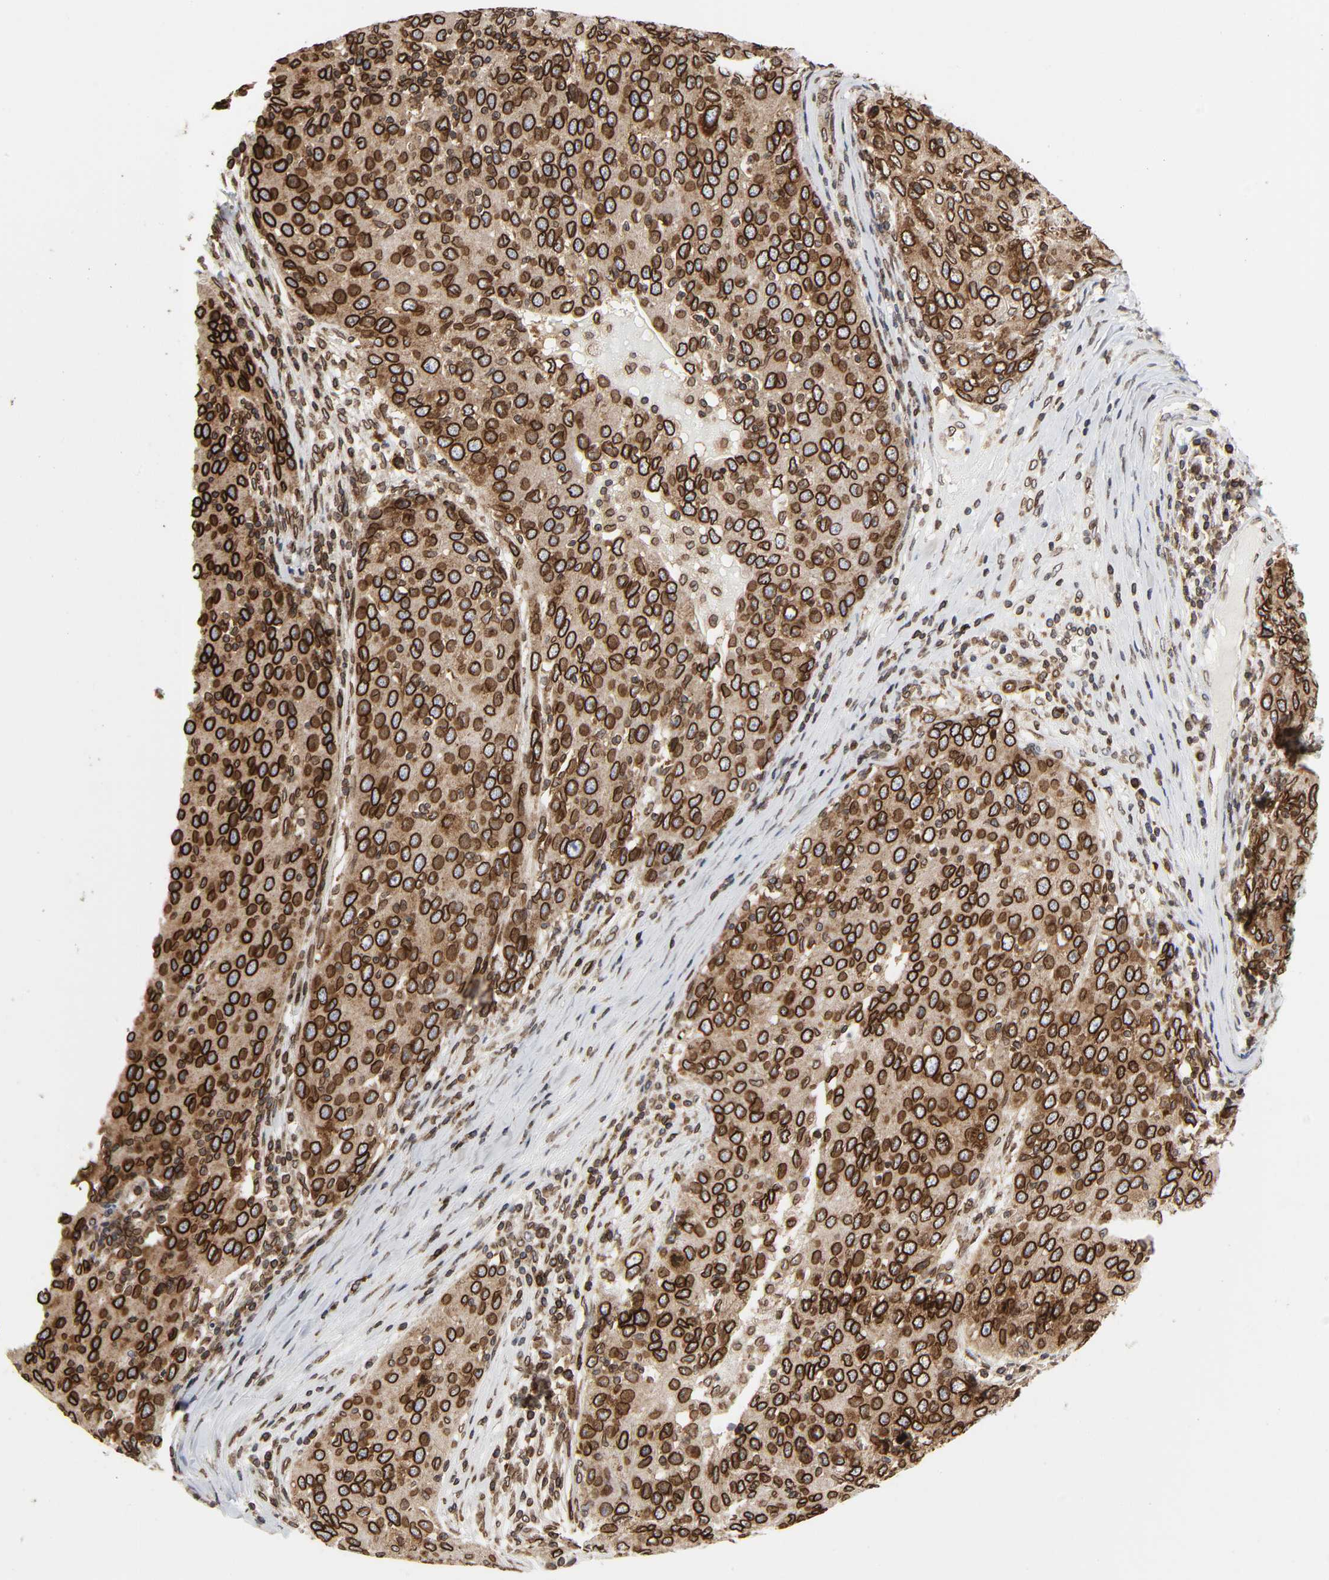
{"staining": {"intensity": "strong", "quantity": ">75%", "location": "cytoplasmic/membranous,nuclear"}, "tissue": "ovarian cancer", "cell_type": "Tumor cells", "image_type": "cancer", "snomed": [{"axis": "morphology", "description": "Carcinoma, endometroid"}, {"axis": "topography", "description": "Ovary"}], "caption": "Immunohistochemistry (IHC) micrograph of neoplastic tissue: human endometroid carcinoma (ovarian) stained using immunohistochemistry reveals high levels of strong protein expression localized specifically in the cytoplasmic/membranous and nuclear of tumor cells, appearing as a cytoplasmic/membranous and nuclear brown color.", "gene": "RANGAP1", "patient": {"sex": "female", "age": 50}}